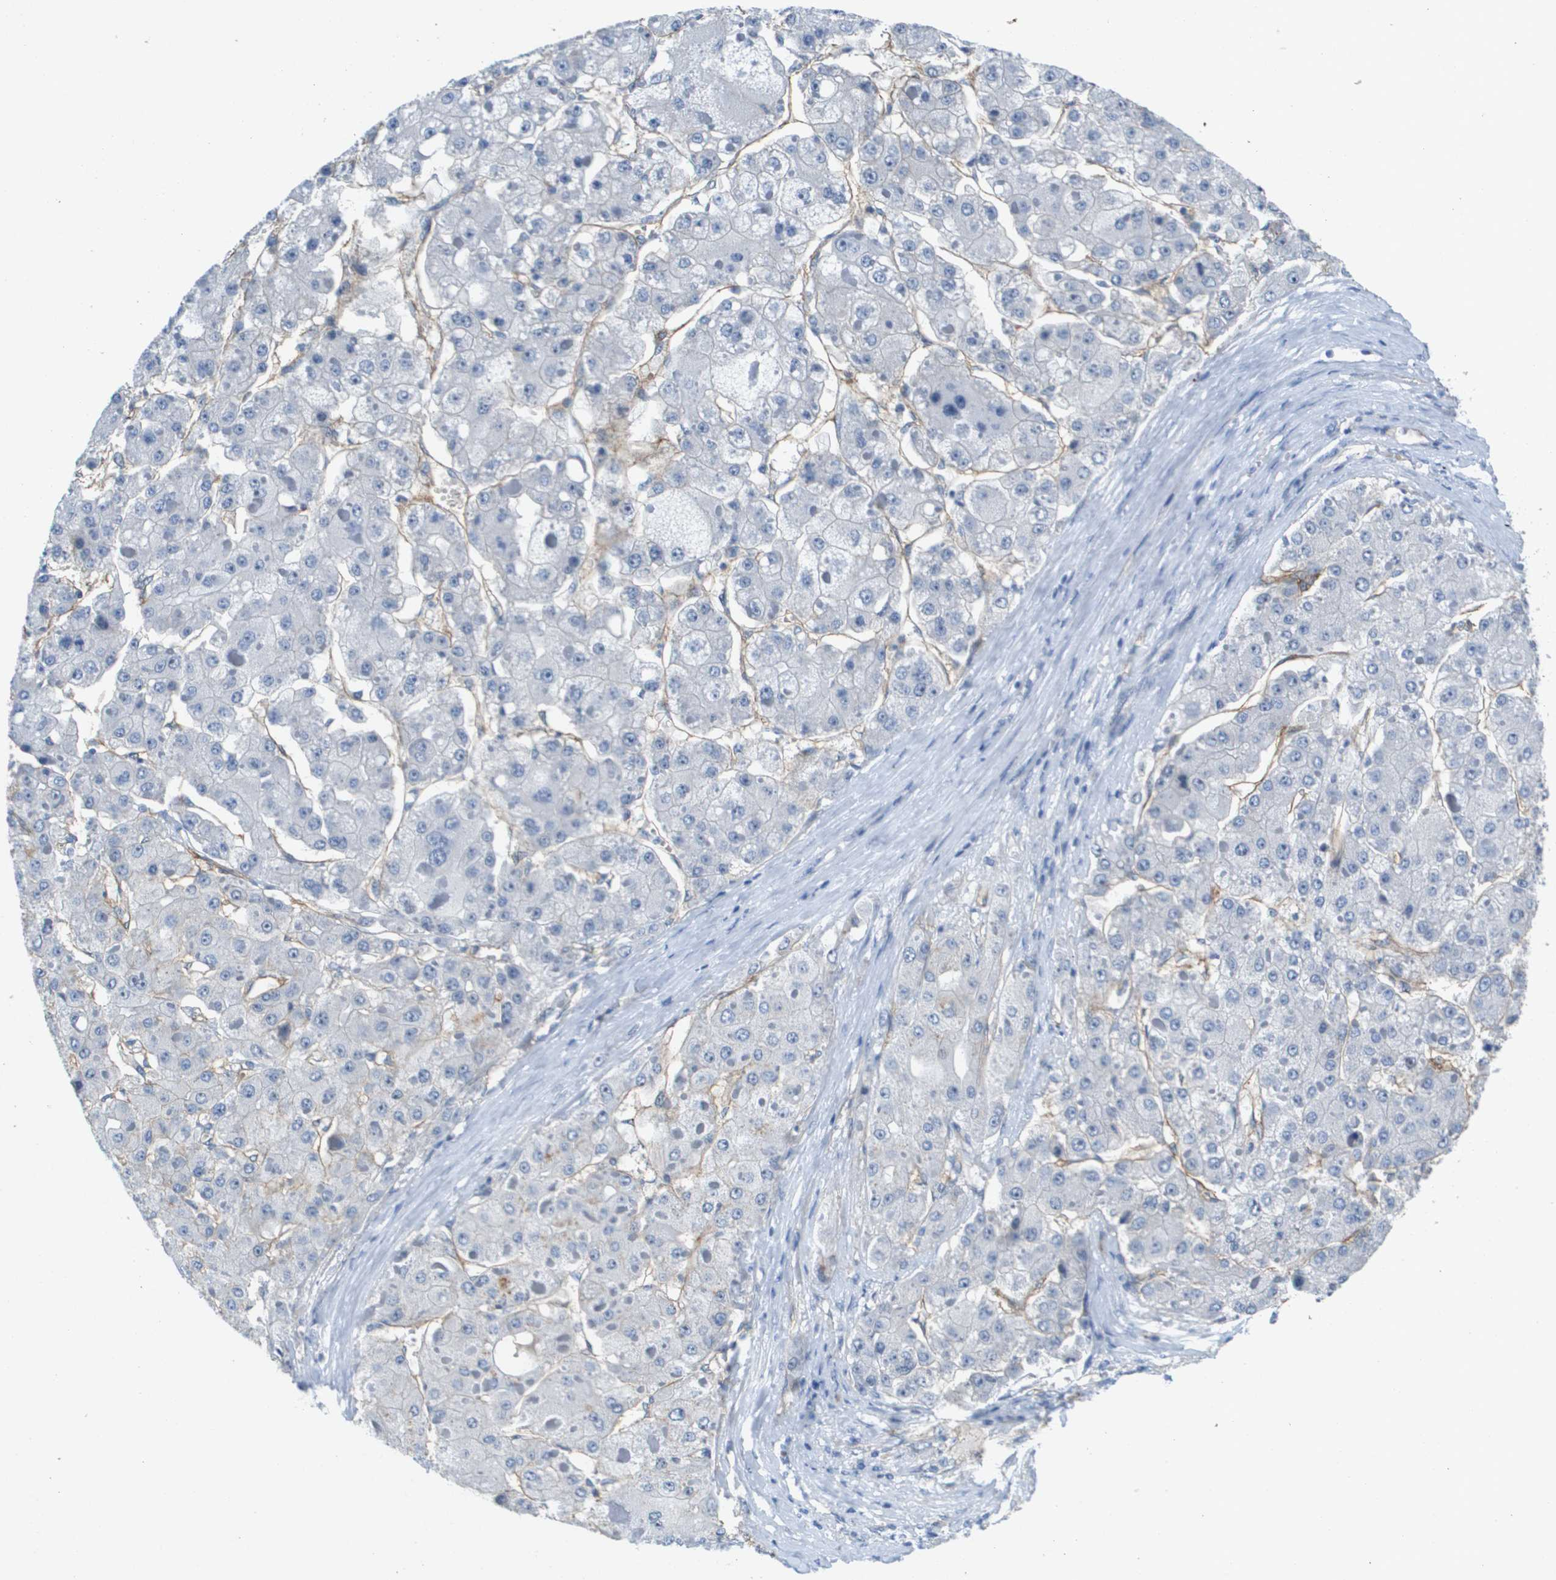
{"staining": {"intensity": "negative", "quantity": "none", "location": "none"}, "tissue": "liver cancer", "cell_type": "Tumor cells", "image_type": "cancer", "snomed": [{"axis": "morphology", "description": "Carcinoma, Hepatocellular, NOS"}, {"axis": "topography", "description": "Liver"}], "caption": "This is an immunohistochemistry histopathology image of human hepatocellular carcinoma (liver). There is no positivity in tumor cells.", "gene": "ITGA6", "patient": {"sex": "female", "age": 73}}